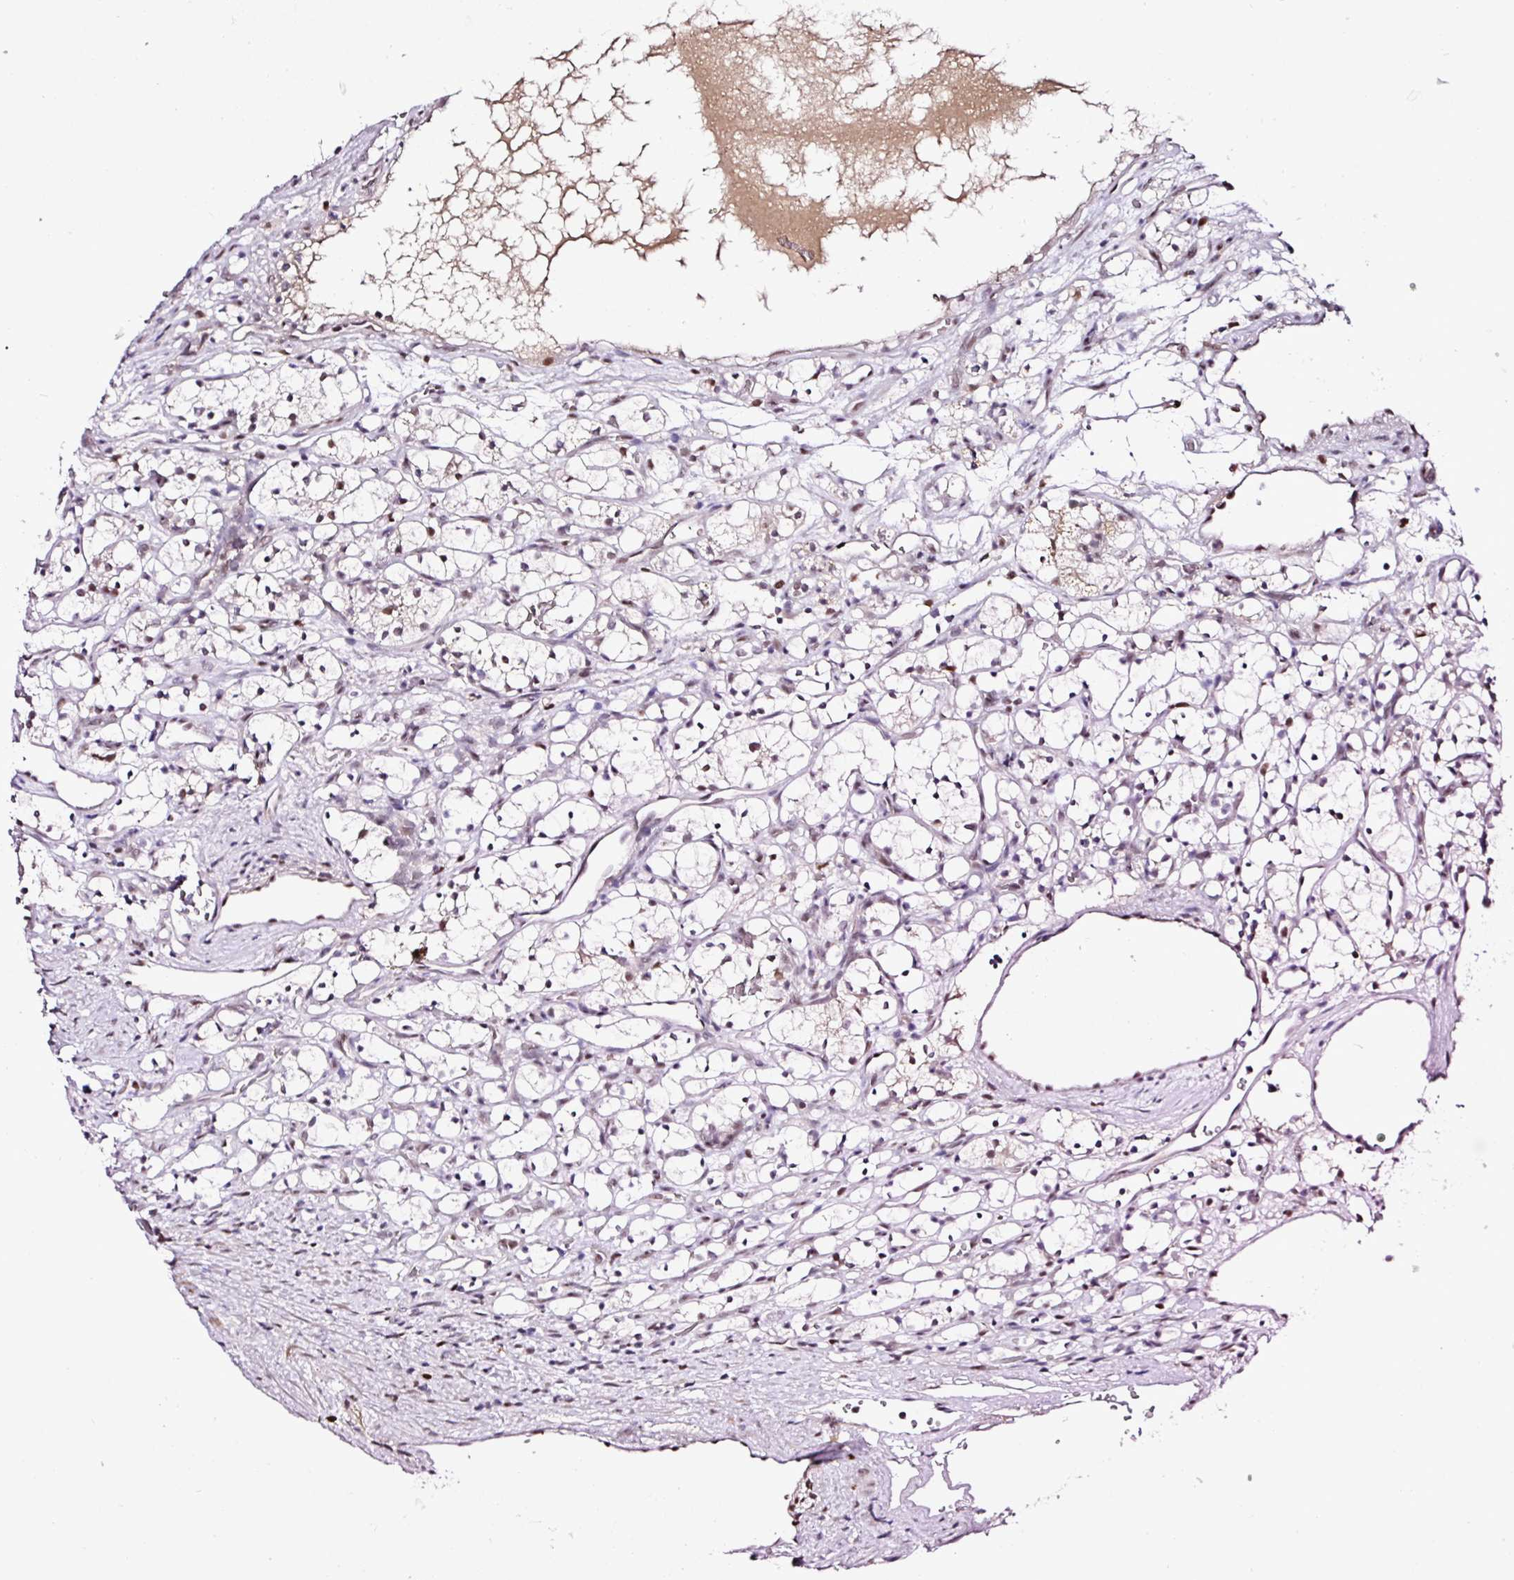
{"staining": {"intensity": "negative", "quantity": "none", "location": "none"}, "tissue": "renal cancer", "cell_type": "Tumor cells", "image_type": "cancer", "snomed": [{"axis": "morphology", "description": "Adenocarcinoma, NOS"}, {"axis": "topography", "description": "Kidney"}], "caption": "Renal cancer was stained to show a protein in brown. There is no significant staining in tumor cells.", "gene": "KLF16", "patient": {"sex": "female", "age": 69}}